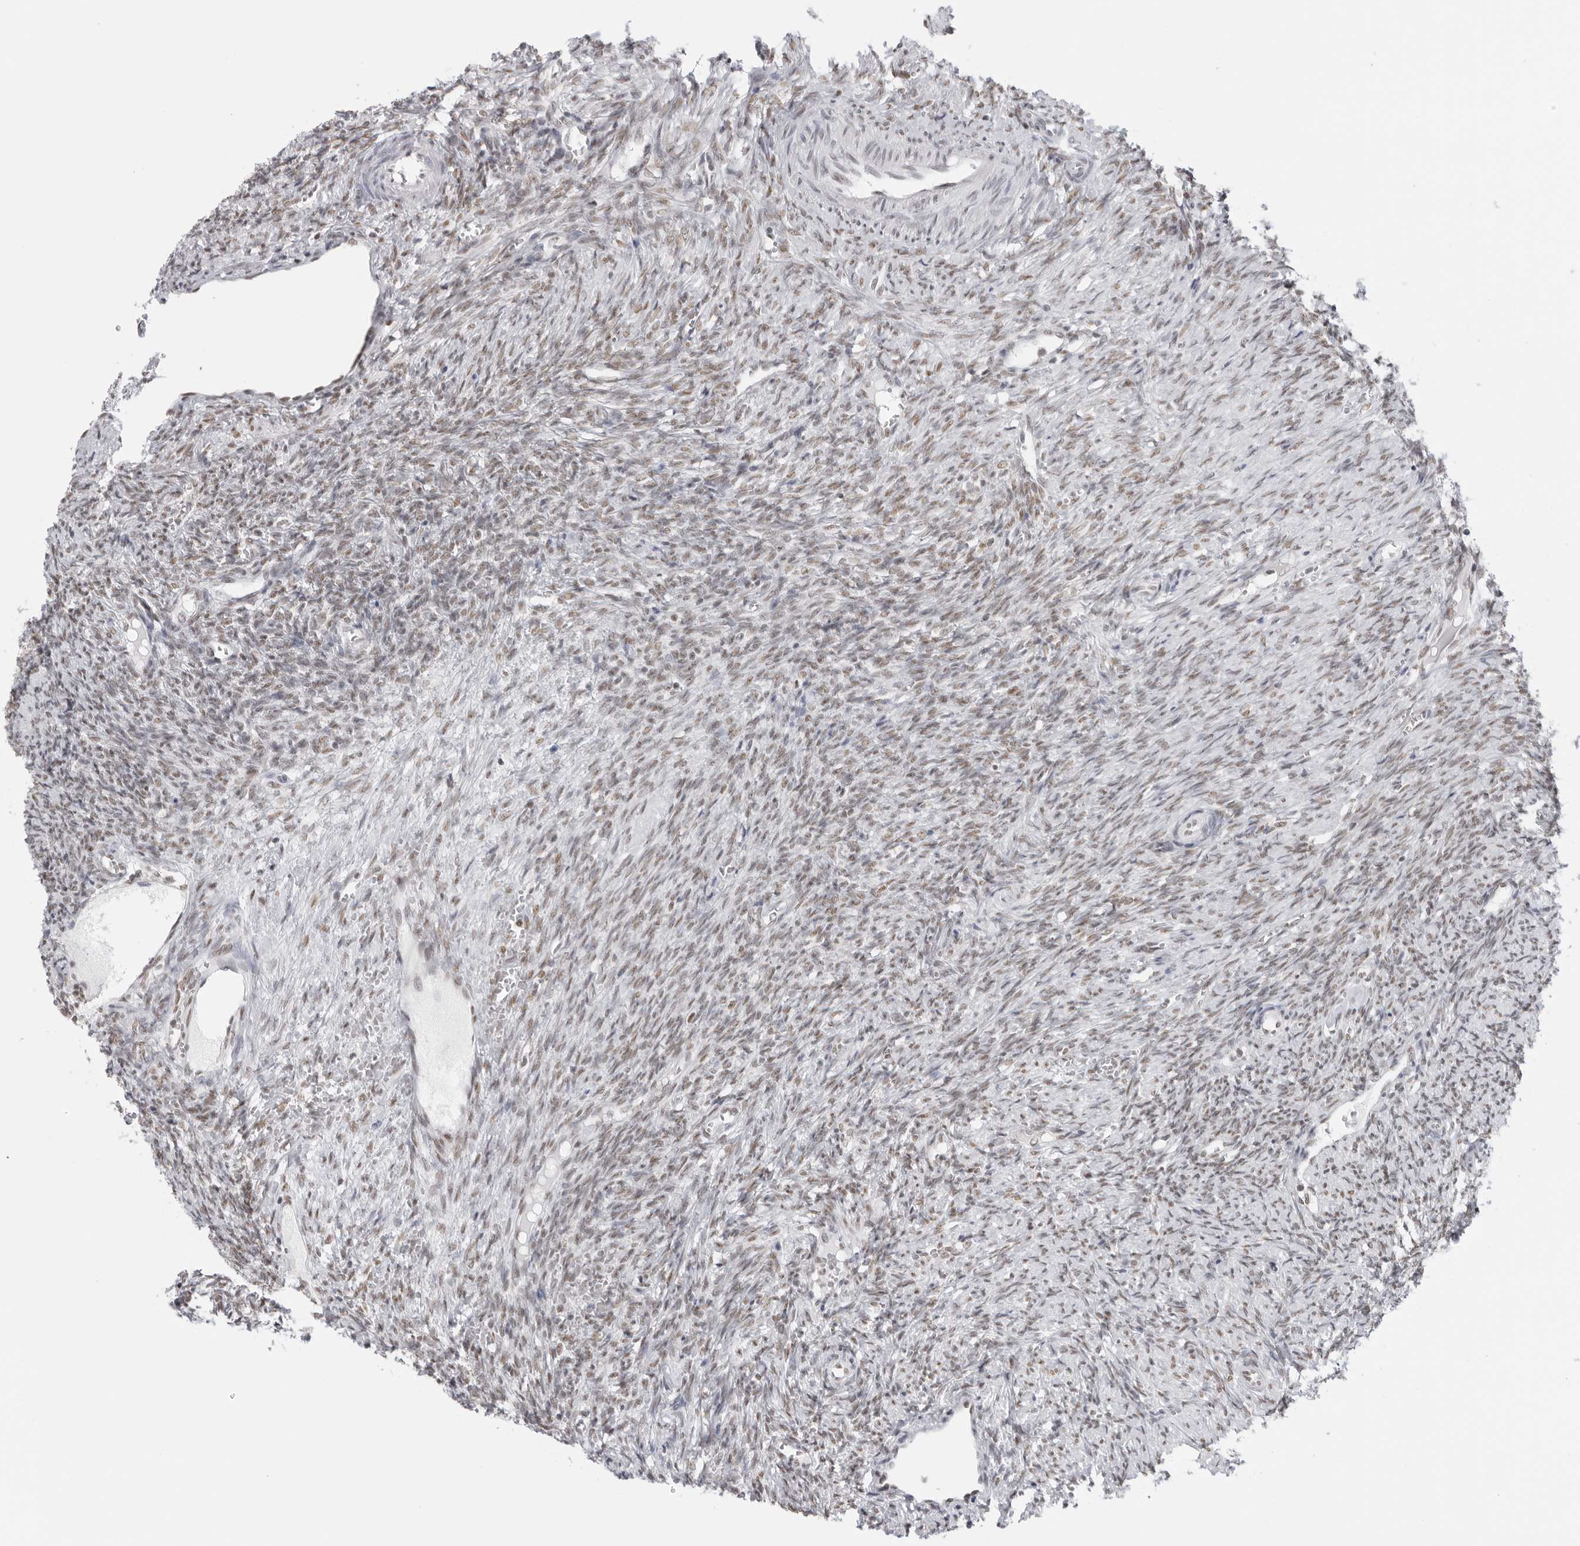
{"staining": {"intensity": "strong", "quantity": ">75%", "location": "cytoplasmic/membranous,nuclear"}, "tissue": "ovary", "cell_type": "Follicle cells", "image_type": "normal", "snomed": [{"axis": "morphology", "description": "Normal tissue, NOS"}, {"axis": "topography", "description": "Ovary"}], "caption": "IHC photomicrograph of normal ovary stained for a protein (brown), which shows high levels of strong cytoplasmic/membranous,nuclear positivity in about >75% of follicle cells.", "gene": "RPA2", "patient": {"sex": "female", "age": 41}}